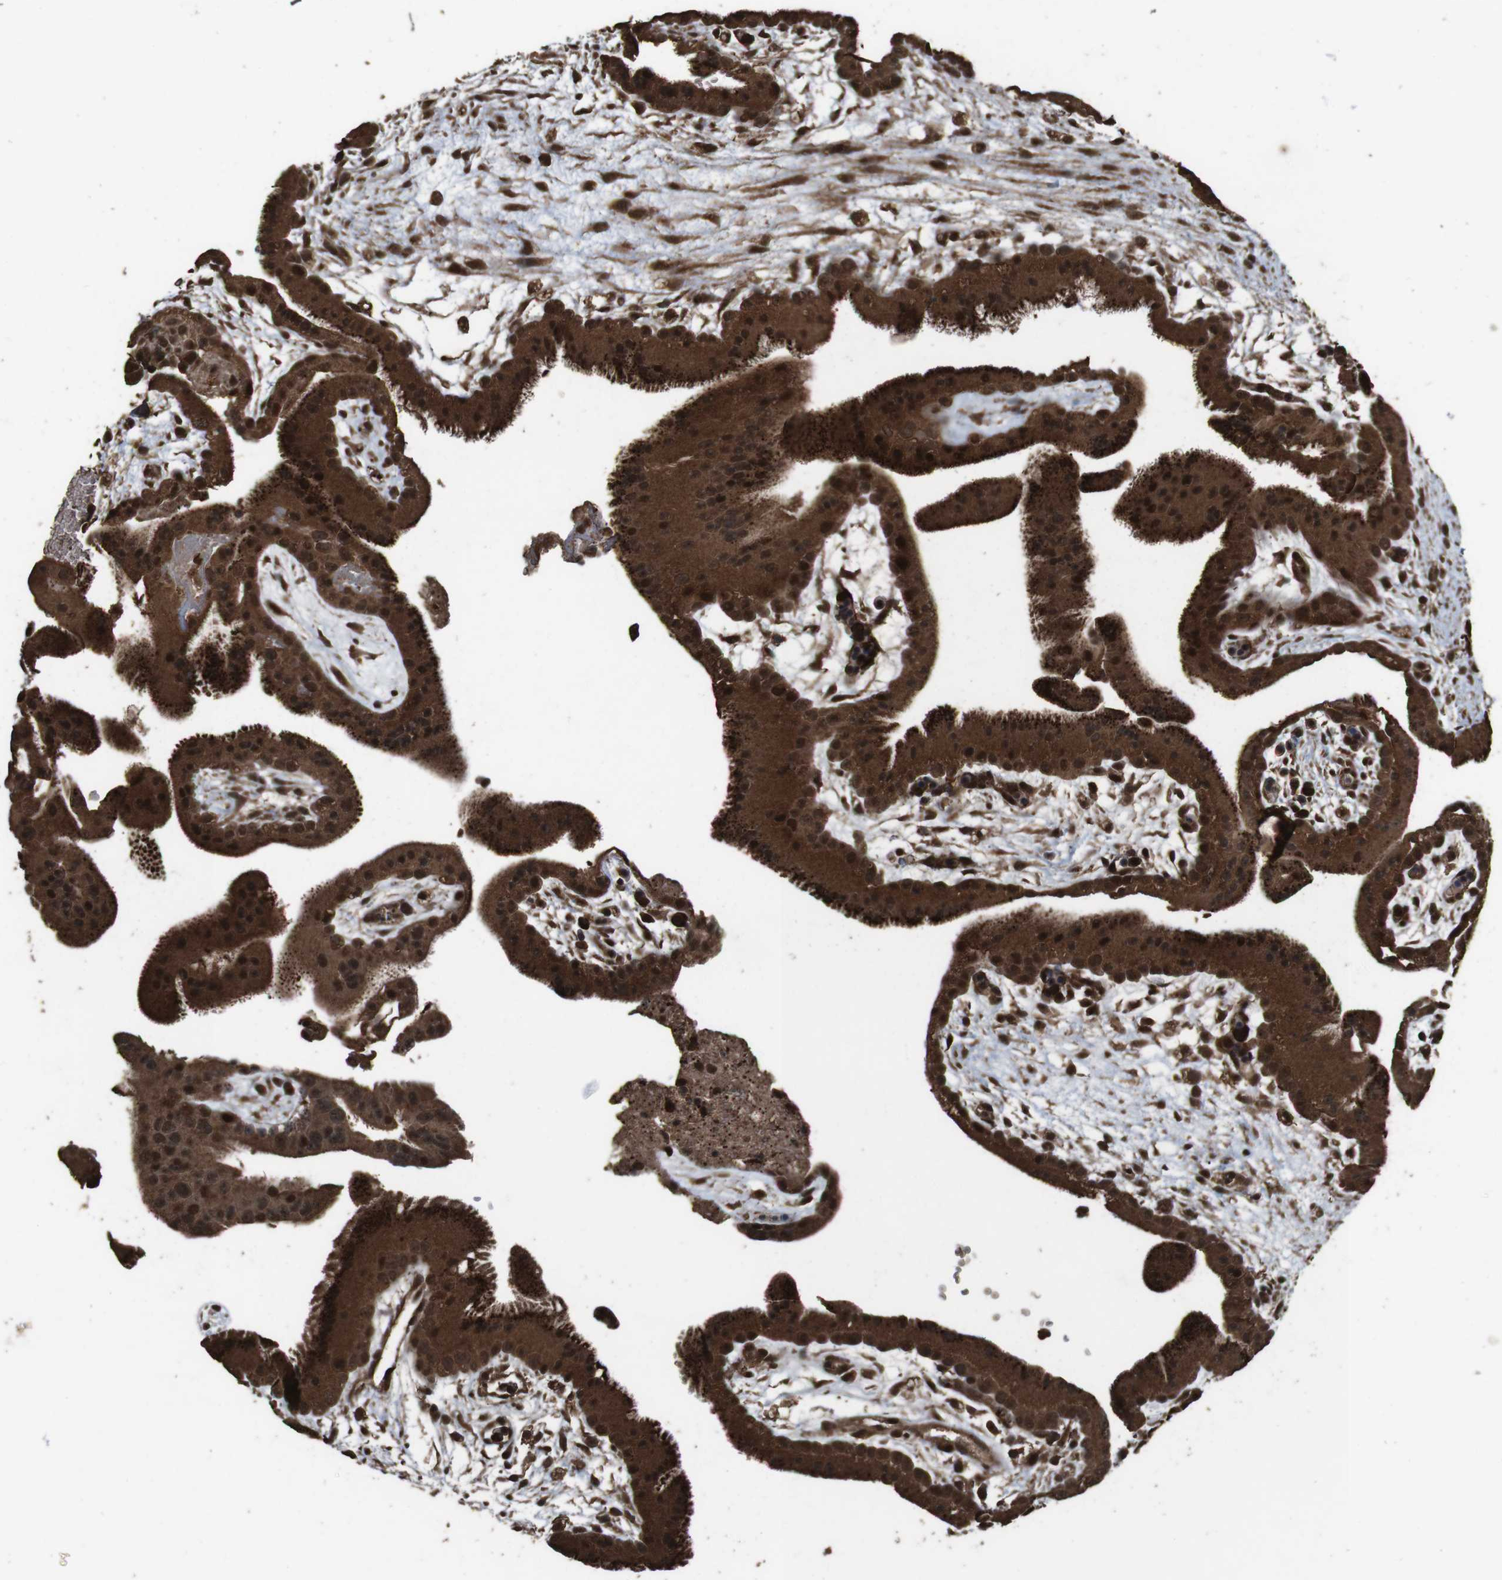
{"staining": {"intensity": "strong", "quantity": ">75%", "location": "cytoplasmic/membranous,nuclear"}, "tissue": "placenta", "cell_type": "Trophoblastic cells", "image_type": "normal", "snomed": [{"axis": "morphology", "description": "Normal tissue, NOS"}, {"axis": "topography", "description": "Placenta"}], "caption": "An immunohistochemistry (IHC) photomicrograph of benign tissue is shown. Protein staining in brown shows strong cytoplasmic/membranous,nuclear positivity in placenta within trophoblastic cells.", "gene": "RRAS2", "patient": {"sex": "female", "age": 19}}